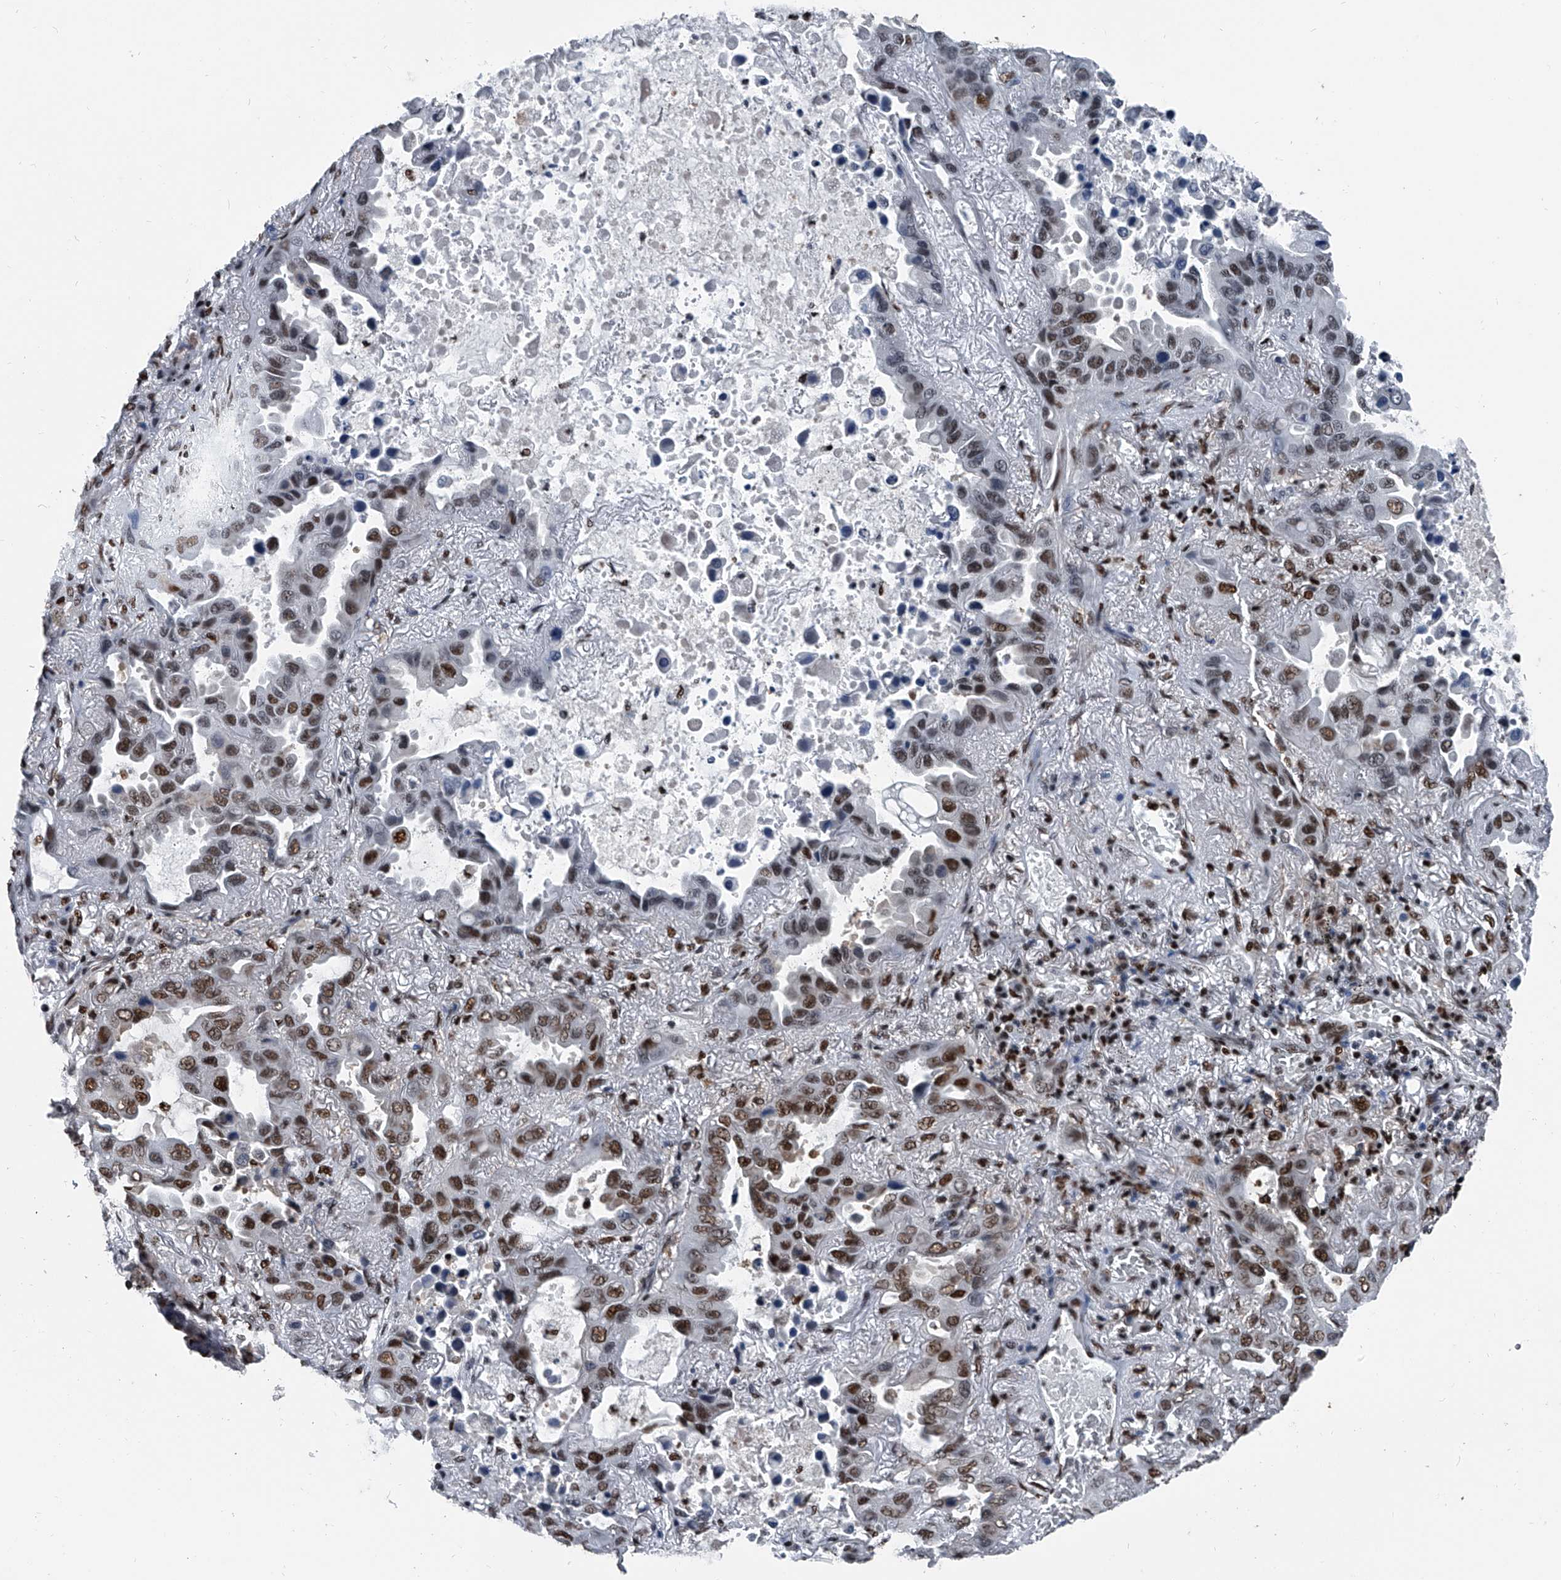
{"staining": {"intensity": "moderate", "quantity": ">75%", "location": "nuclear"}, "tissue": "lung cancer", "cell_type": "Tumor cells", "image_type": "cancer", "snomed": [{"axis": "morphology", "description": "Adenocarcinoma, NOS"}, {"axis": "topography", "description": "Lung"}], "caption": "Moderate nuclear protein positivity is seen in approximately >75% of tumor cells in adenocarcinoma (lung). (DAB IHC with brightfield microscopy, high magnification).", "gene": "FKBP5", "patient": {"sex": "male", "age": 64}}